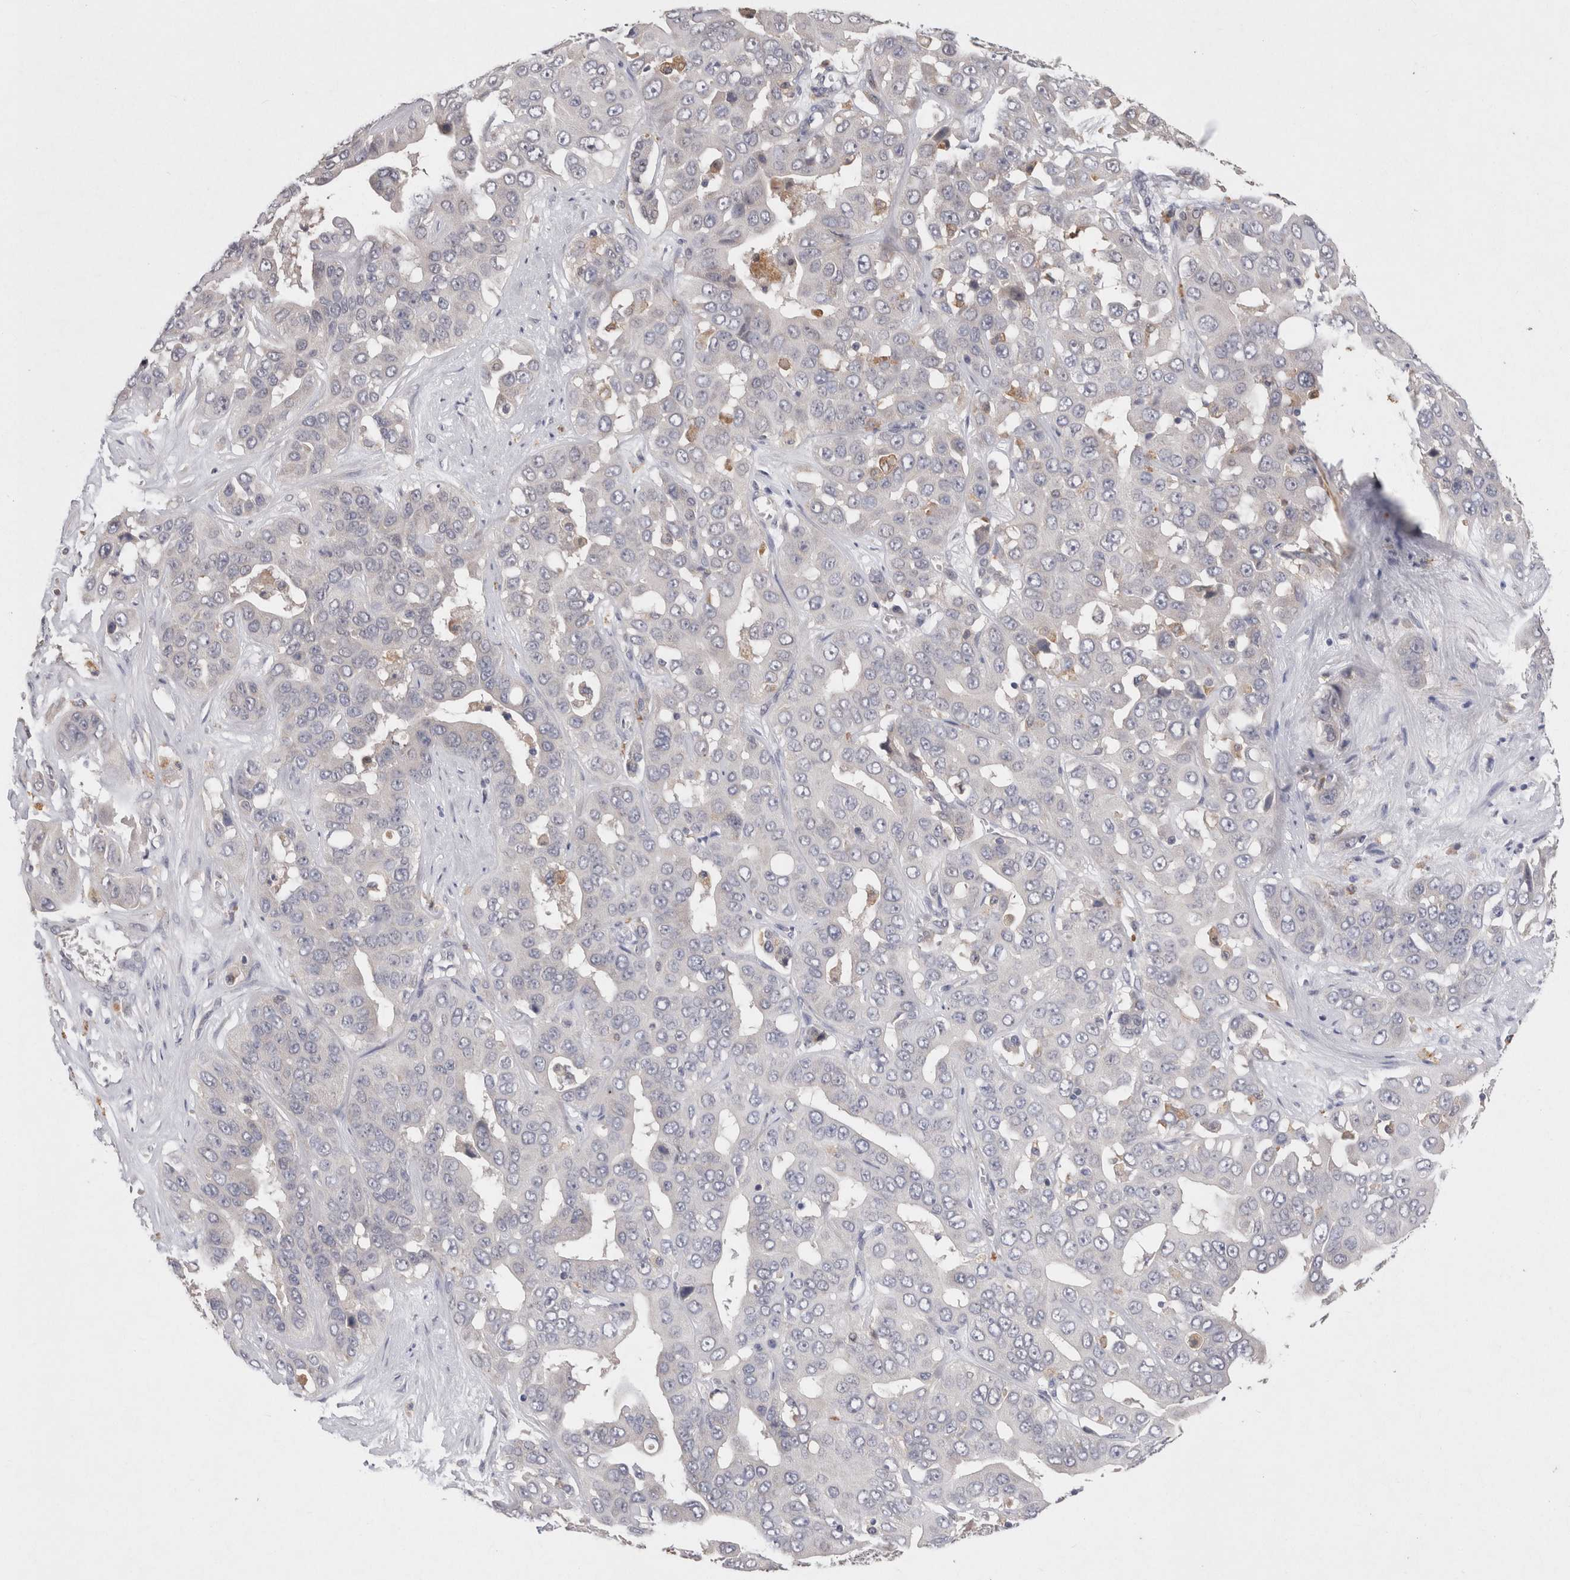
{"staining": {"intensity": "negative", "quantity": "none", "location": "none"}, "tissue": "liver cancer", "cell_type": "Tumor cells", "image_type": "cancer", "snomed": [{"axis": "morphology", "description": "Cholangiocarcinoma"}, {"axis": "topography", "description": "Liver"}], "caption": "The IHC micrograph has no significant expression in tumor cells of liver cholangiocarcinoma tissue.", "gene": "VSIG4", "patient": {"sex": "female", "age": 52}}